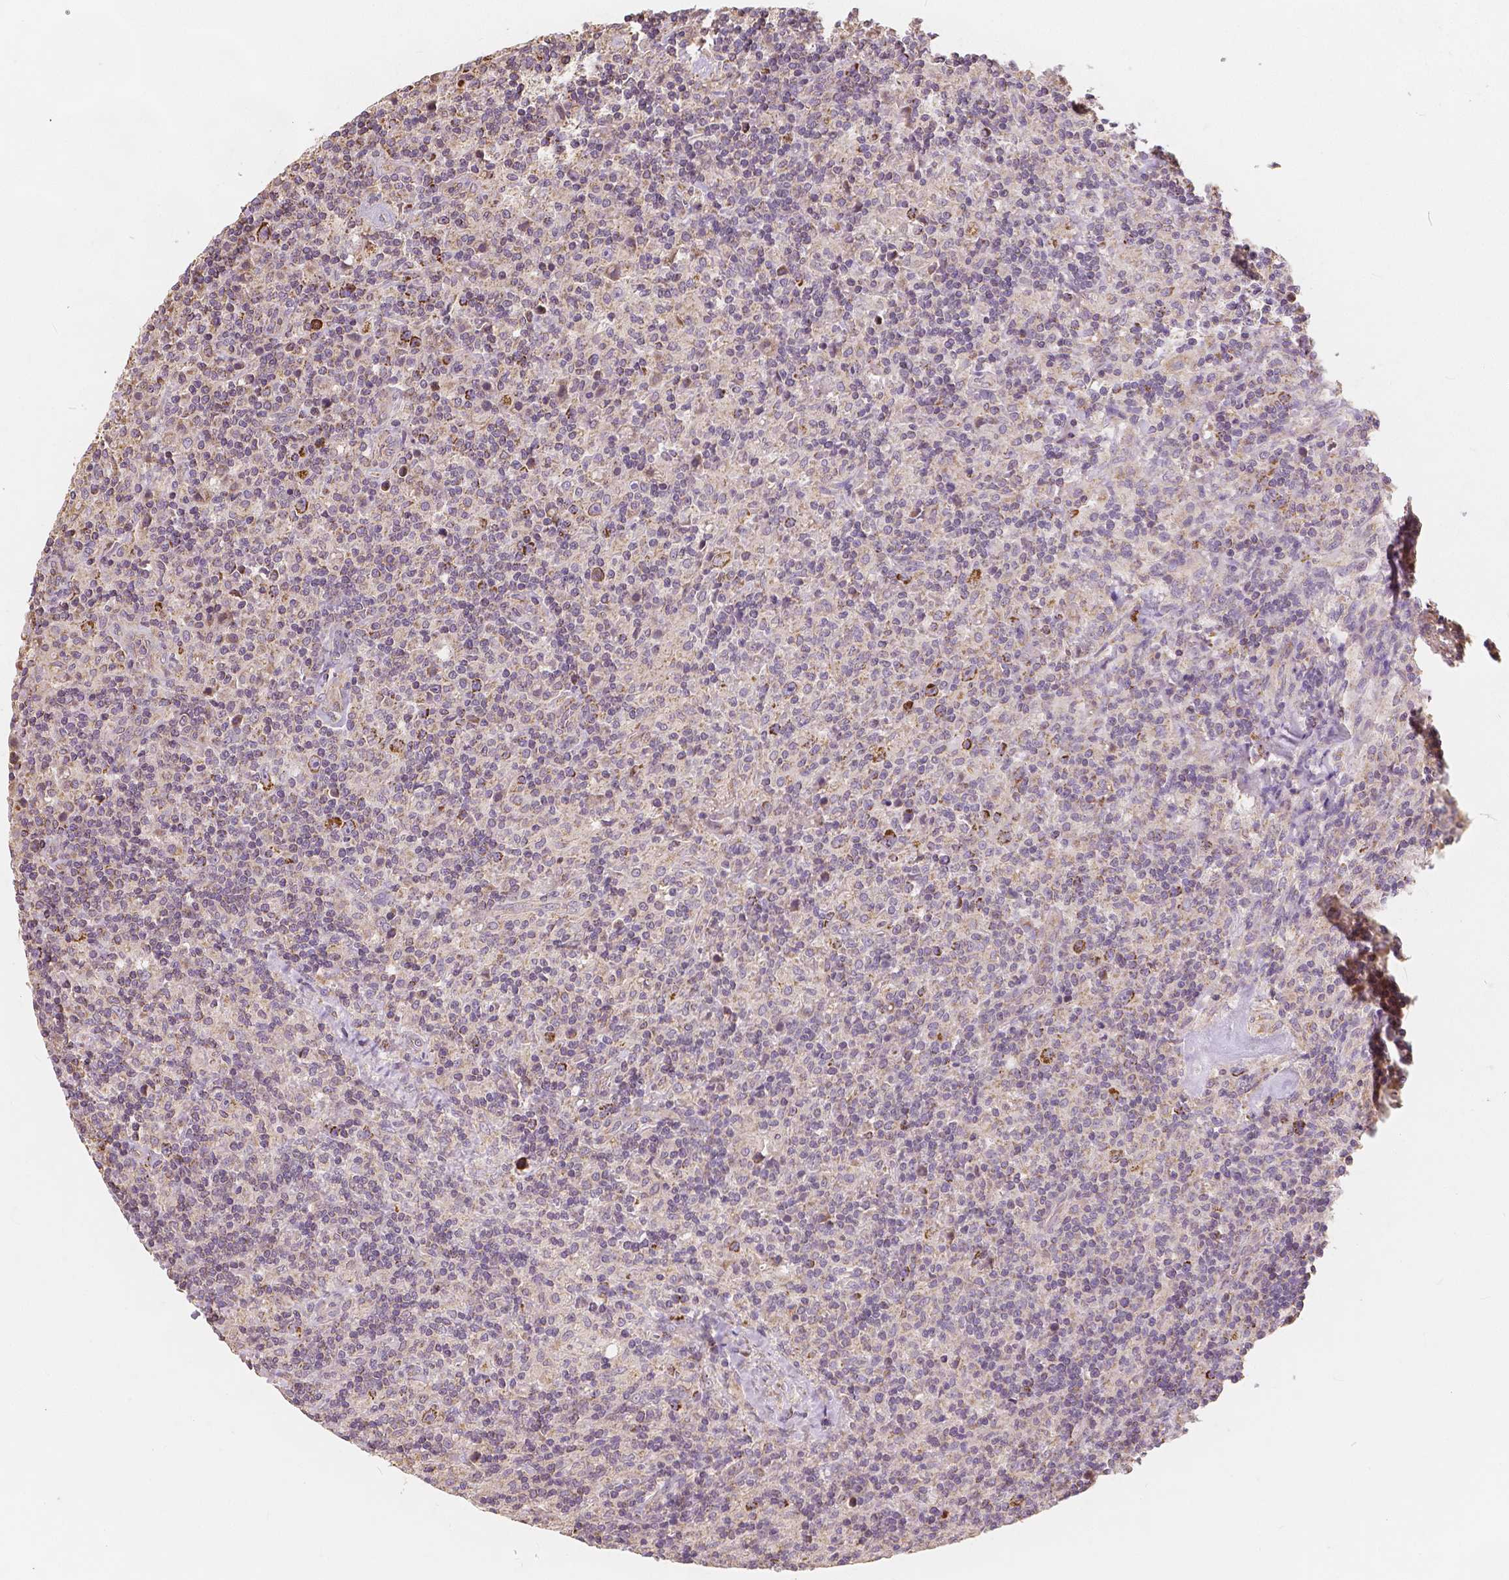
{"staining": {"intensity": "moderate", "quantity": ">75%", "location": "cytoplasmic/membranous"}, "tissue": "lymphoma", "cell_type": "Tumor cells", "image_type": "cancer", "snomed": [{"axis": "morphology", "description": "Hodgkin's disease, NOS"}, {"axis": "topography", "description": "Lymph node"}], "caption": "DAB immunohistochemical staining of lymphoma demonstrates moderate cytoplasmic/membranous protein expression in approximately >75% of tumor cells.", "gene": "PEX26", "patient": {"sex": "male", "age": 70}}